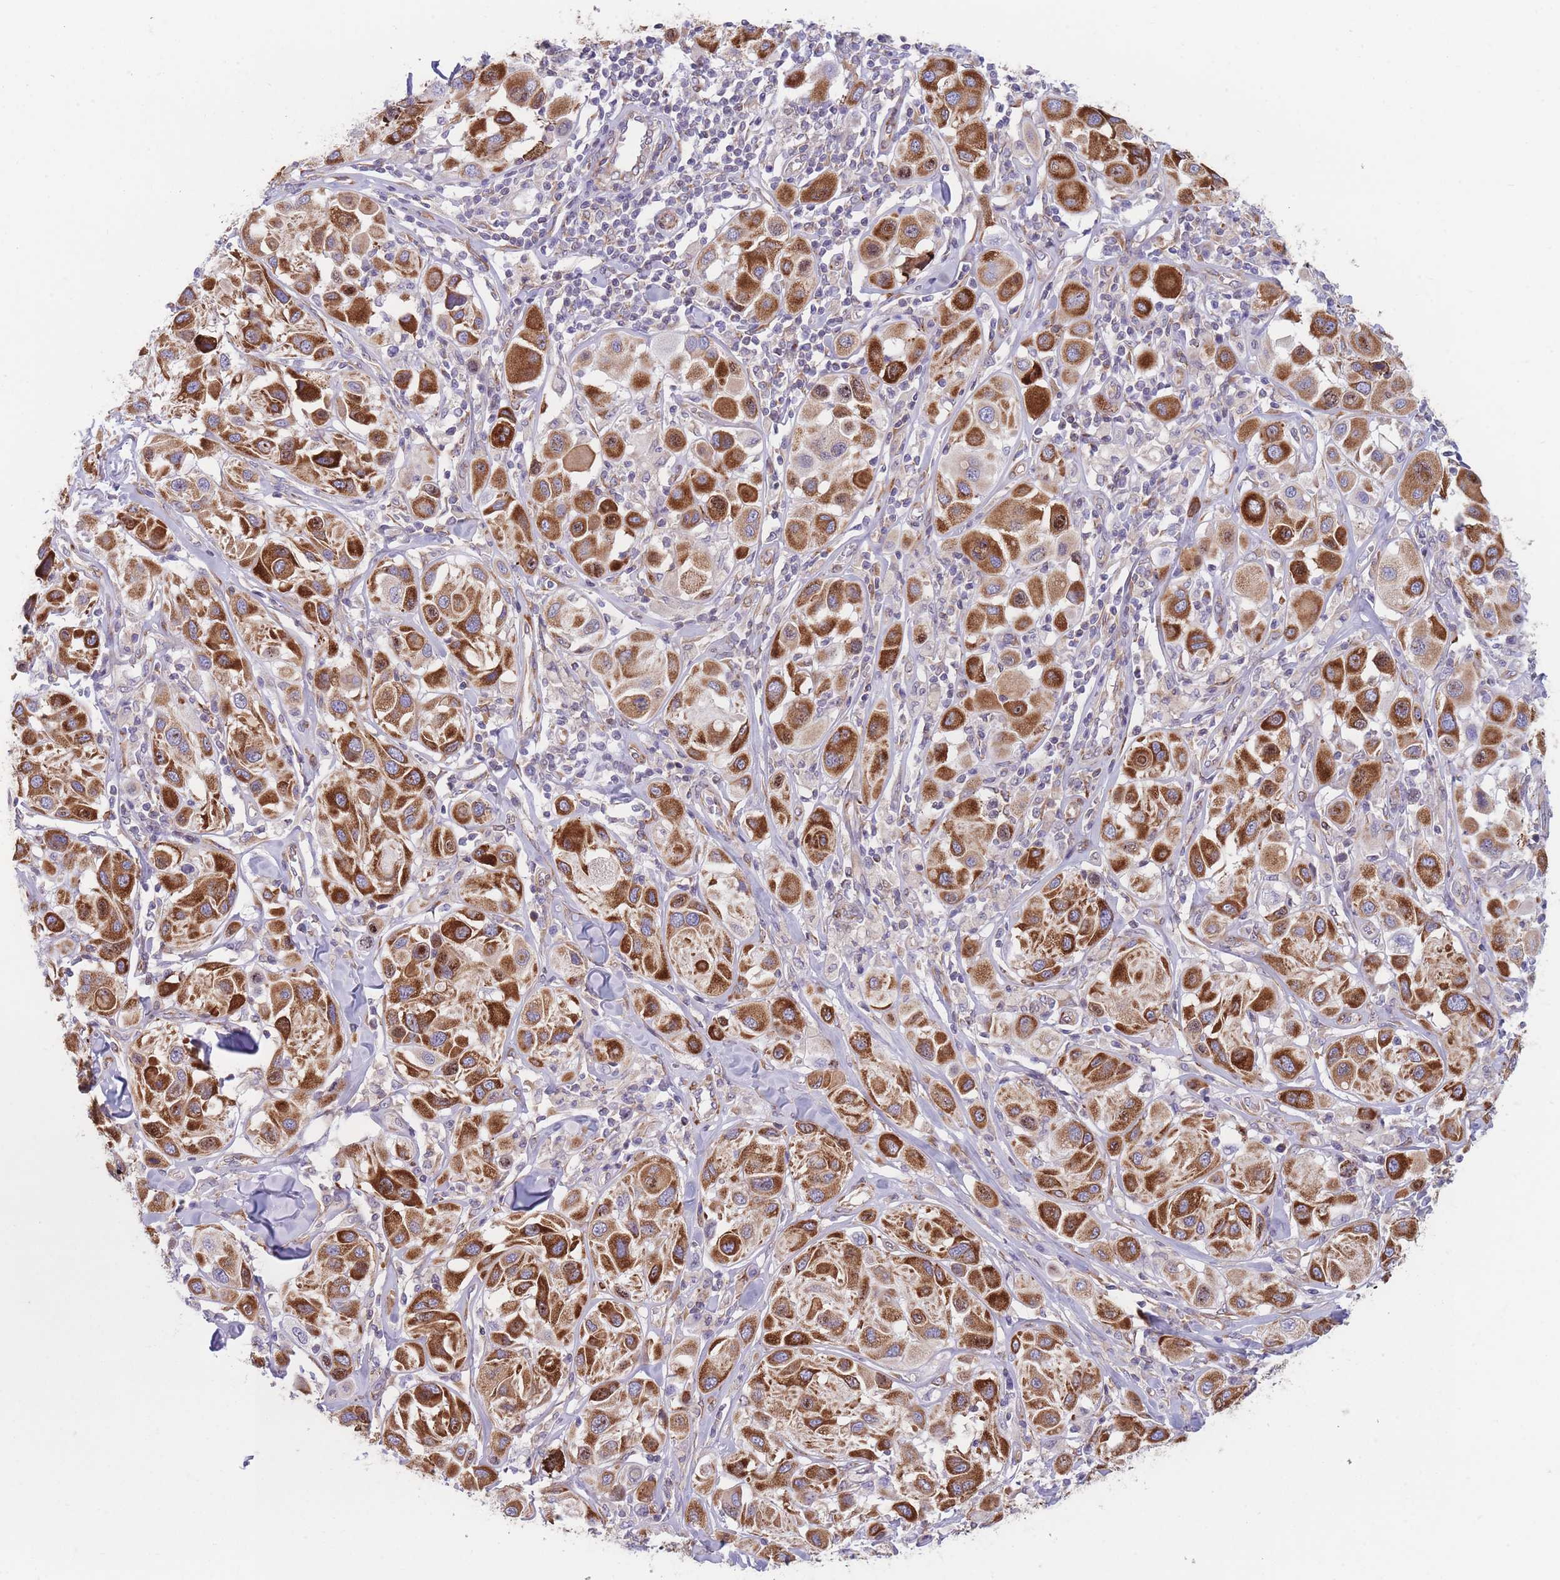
{"staining": {"intensity": "strong", "quantity": ">75%", "location": "cytoplasmic/membranous"}, "tissue": "melanoma", "cell_type": "Tumor cells", "image_type": "cancer", "snomed": [{"axis": "morphology", "description": "Malignant melanoma, Metastatic site"}, {"axis": "topography", "description": "Skin"}], "caption": "DAB (3,3'-diaminobenzidine) immunohistochemical staining of human malignant melanoma (metastatic site) shows strong cytoplasmic/membranous protein positivity in about >75% of tumor cells. (DAB IHC with brightfield microscopy, high magnification).", "gene": "AK9", "patient": {"sex": "male", "age": 41}}